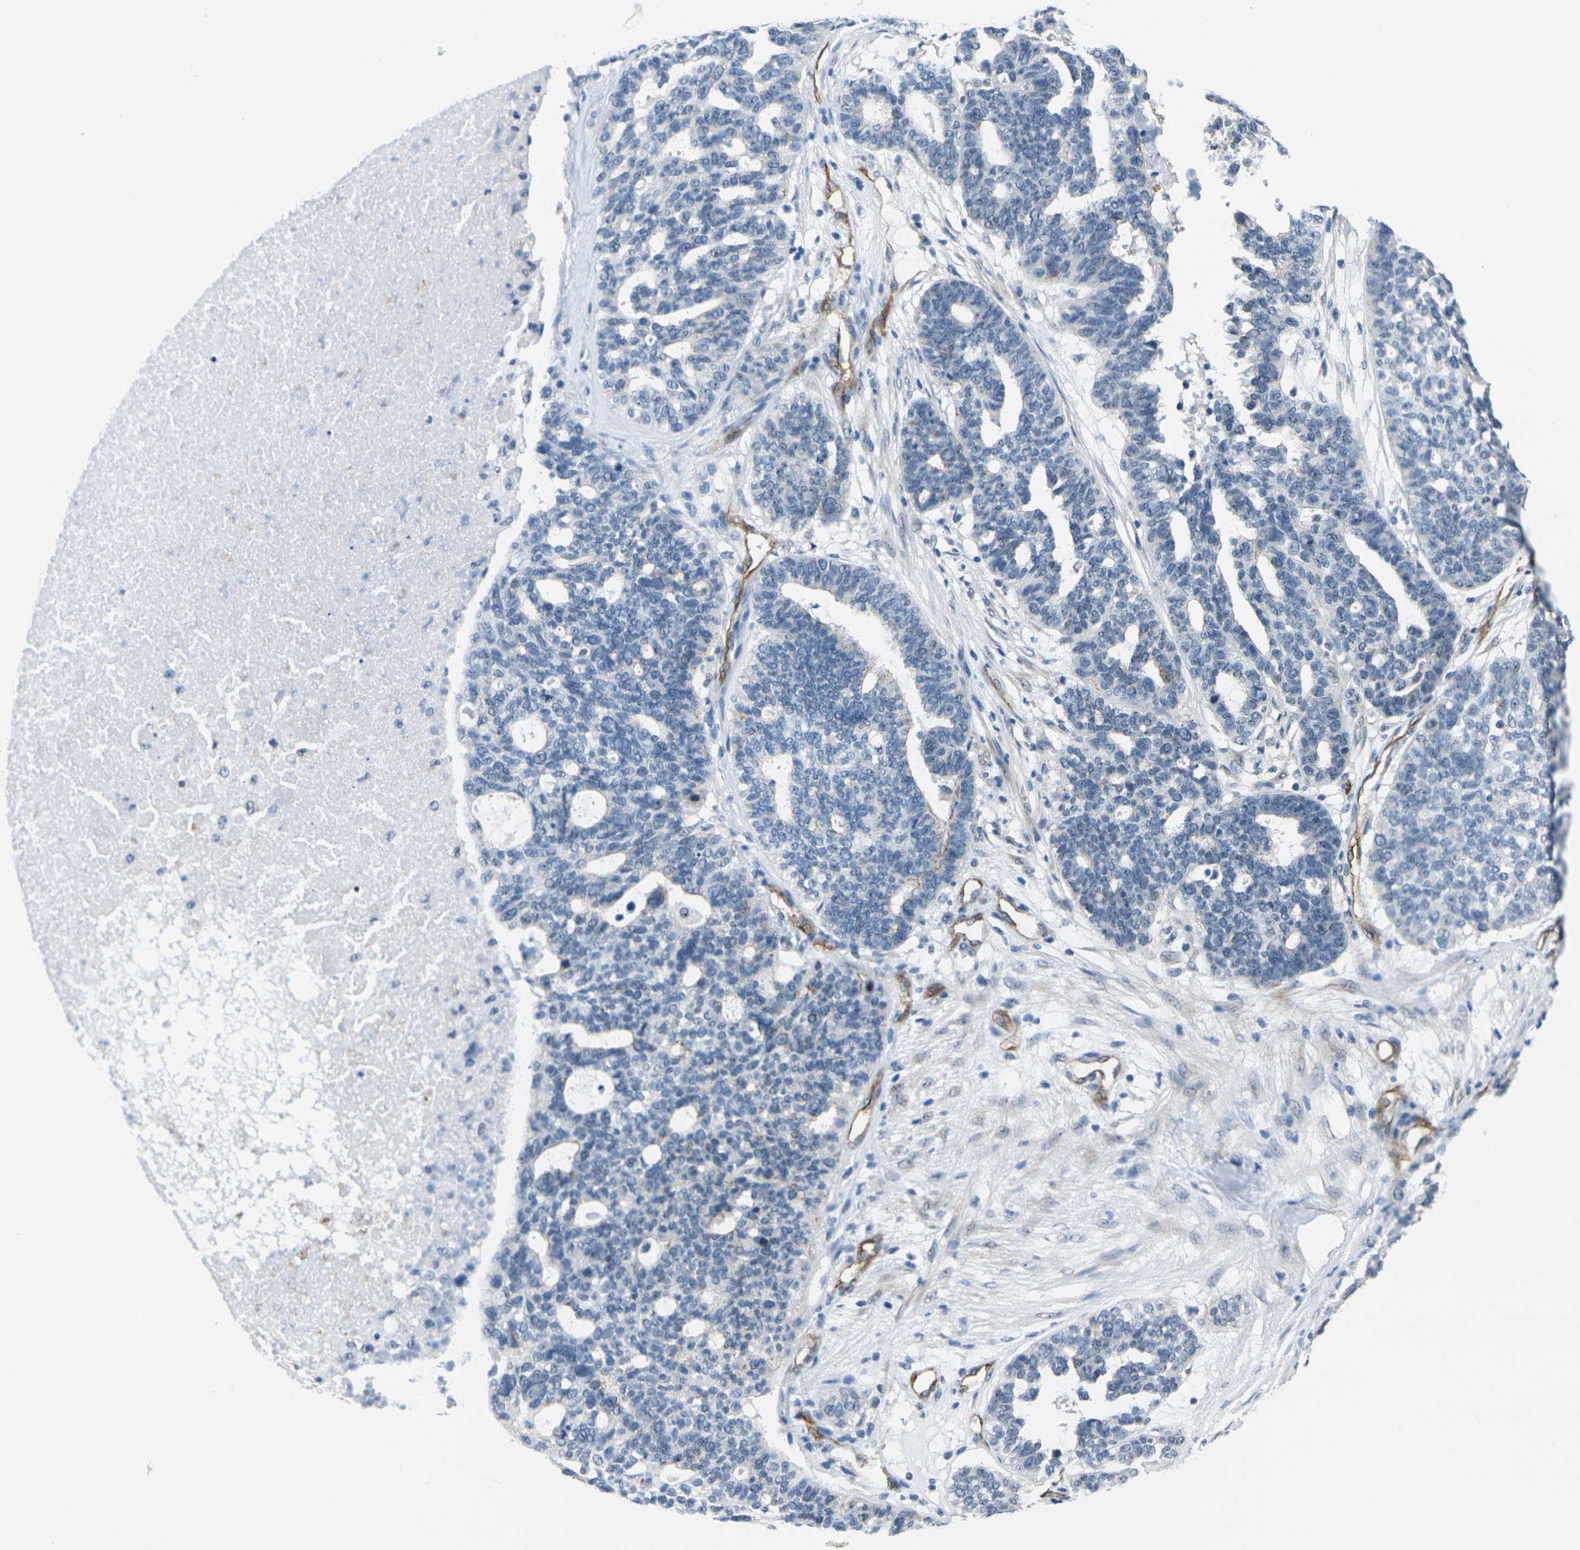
{"staining": {"intensity": "negative", "quantity": "none", "location": "none"}, "tissue": "ovarian cancer", "cell_type": "Tumor cells", "image_type": "cancer", "snomed": [{"axis": "morphology", "description": "Cystadenocarcinoma, serous, NOS"}, {"axis": "topography", "description": "Ovary"}], "caption": "Immunohistochemical staining of ovarian serous cystadenocarcinoma shows no significant positivity in tumor cells.", "gene": "HSPA12B", "patient": {"sex": "female", "age": 59}}